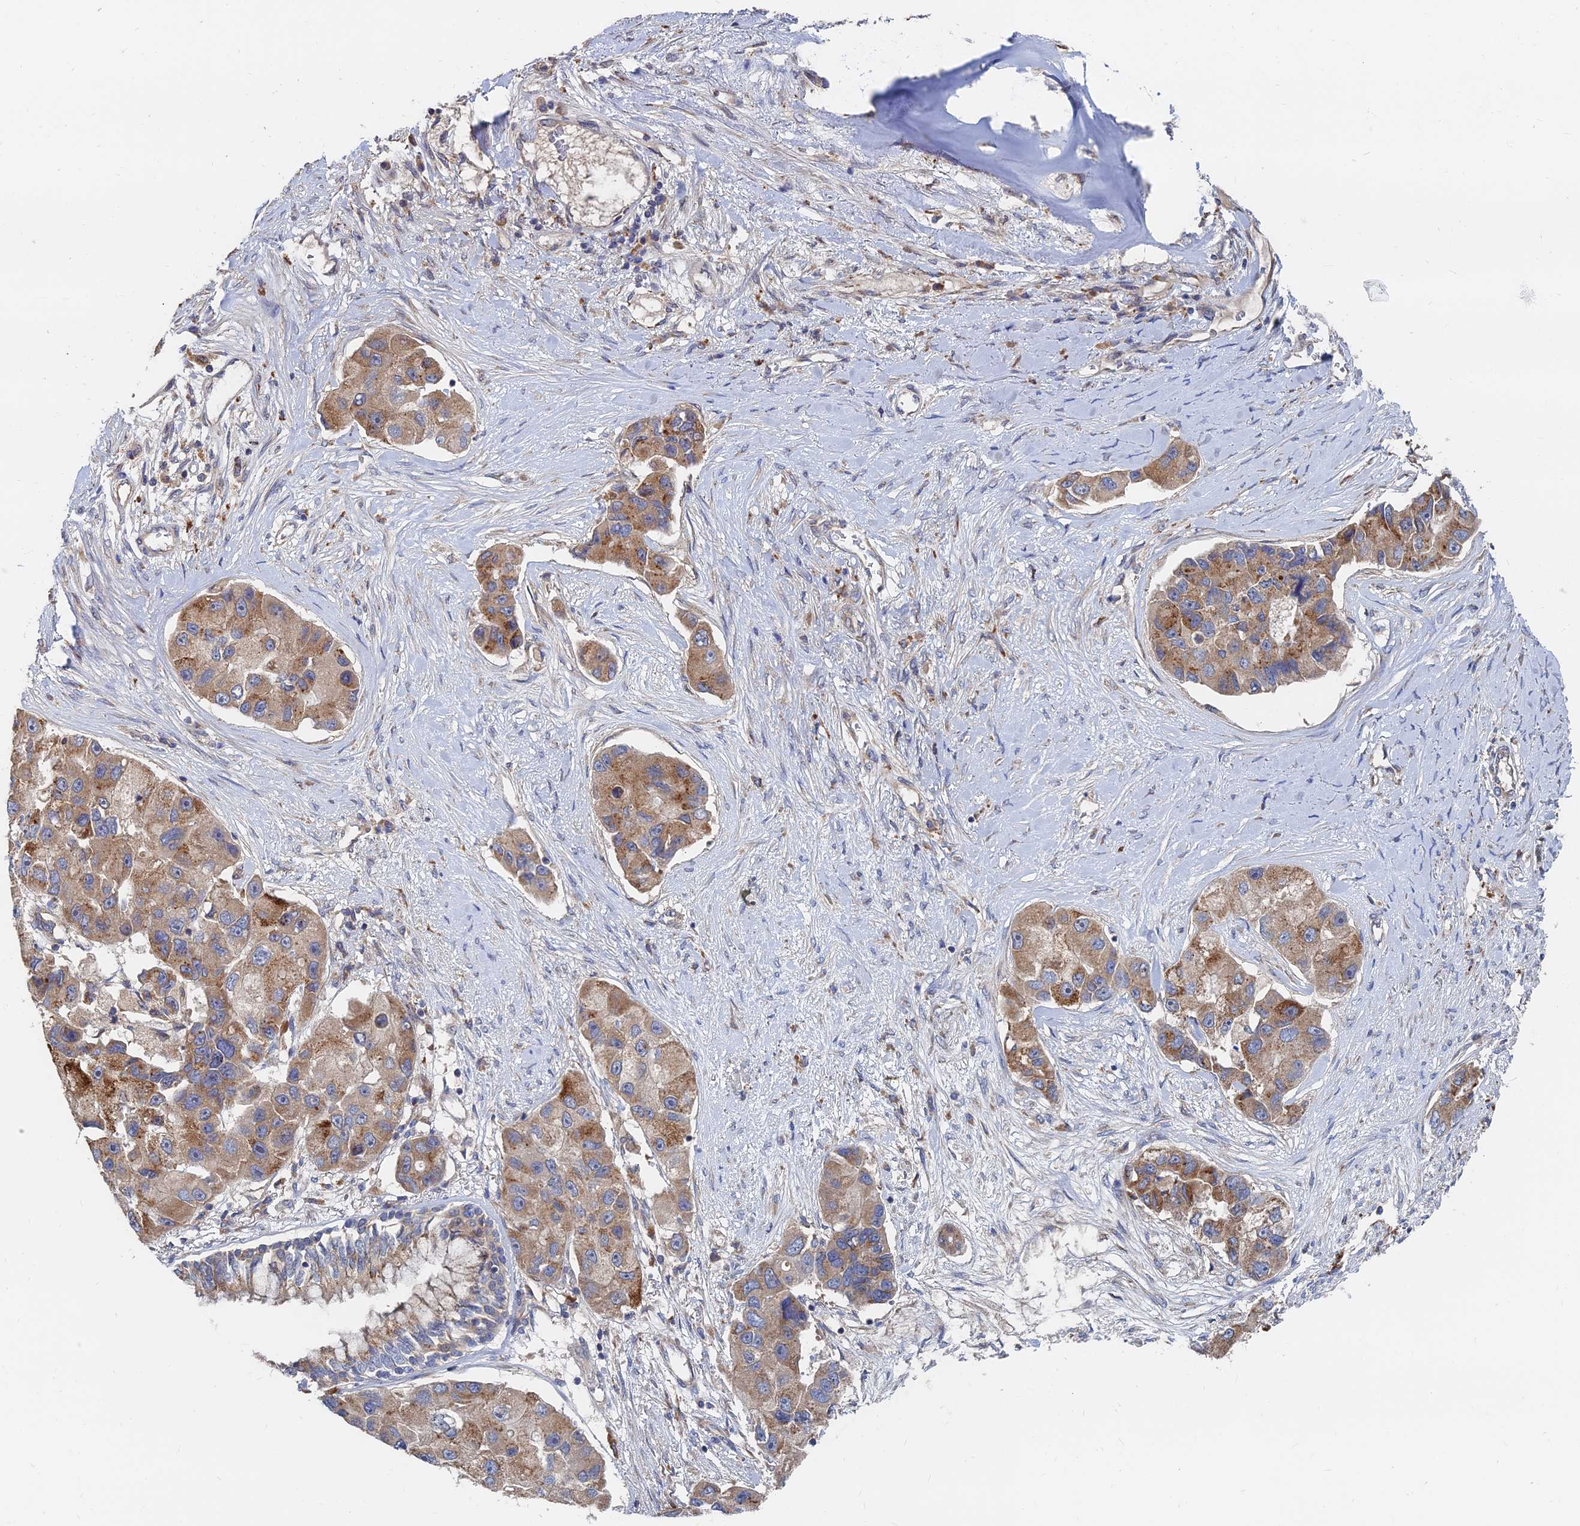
{"staining": {"intensity": "moderate", "quantity": ">75%", "location": "cytoplasmic/membranous"}, "tissue": "lung cancer", "cell_type": "Tumor cells", "image_type": "cancer", "snomed": [{"axis": "morphology", "description": "Adenocarcinoma, NOS"}, {"axis": "topography", "description": "Lung"}], "caption": "Moderate cytoplasmic/membranous positivity for a protein is seen in about >75% of tumor cells of adenocarcinoma (lung) using immunohistochemistry.", "gene": "CCZ1", "patient": {"sex": "female", "age": 54}}